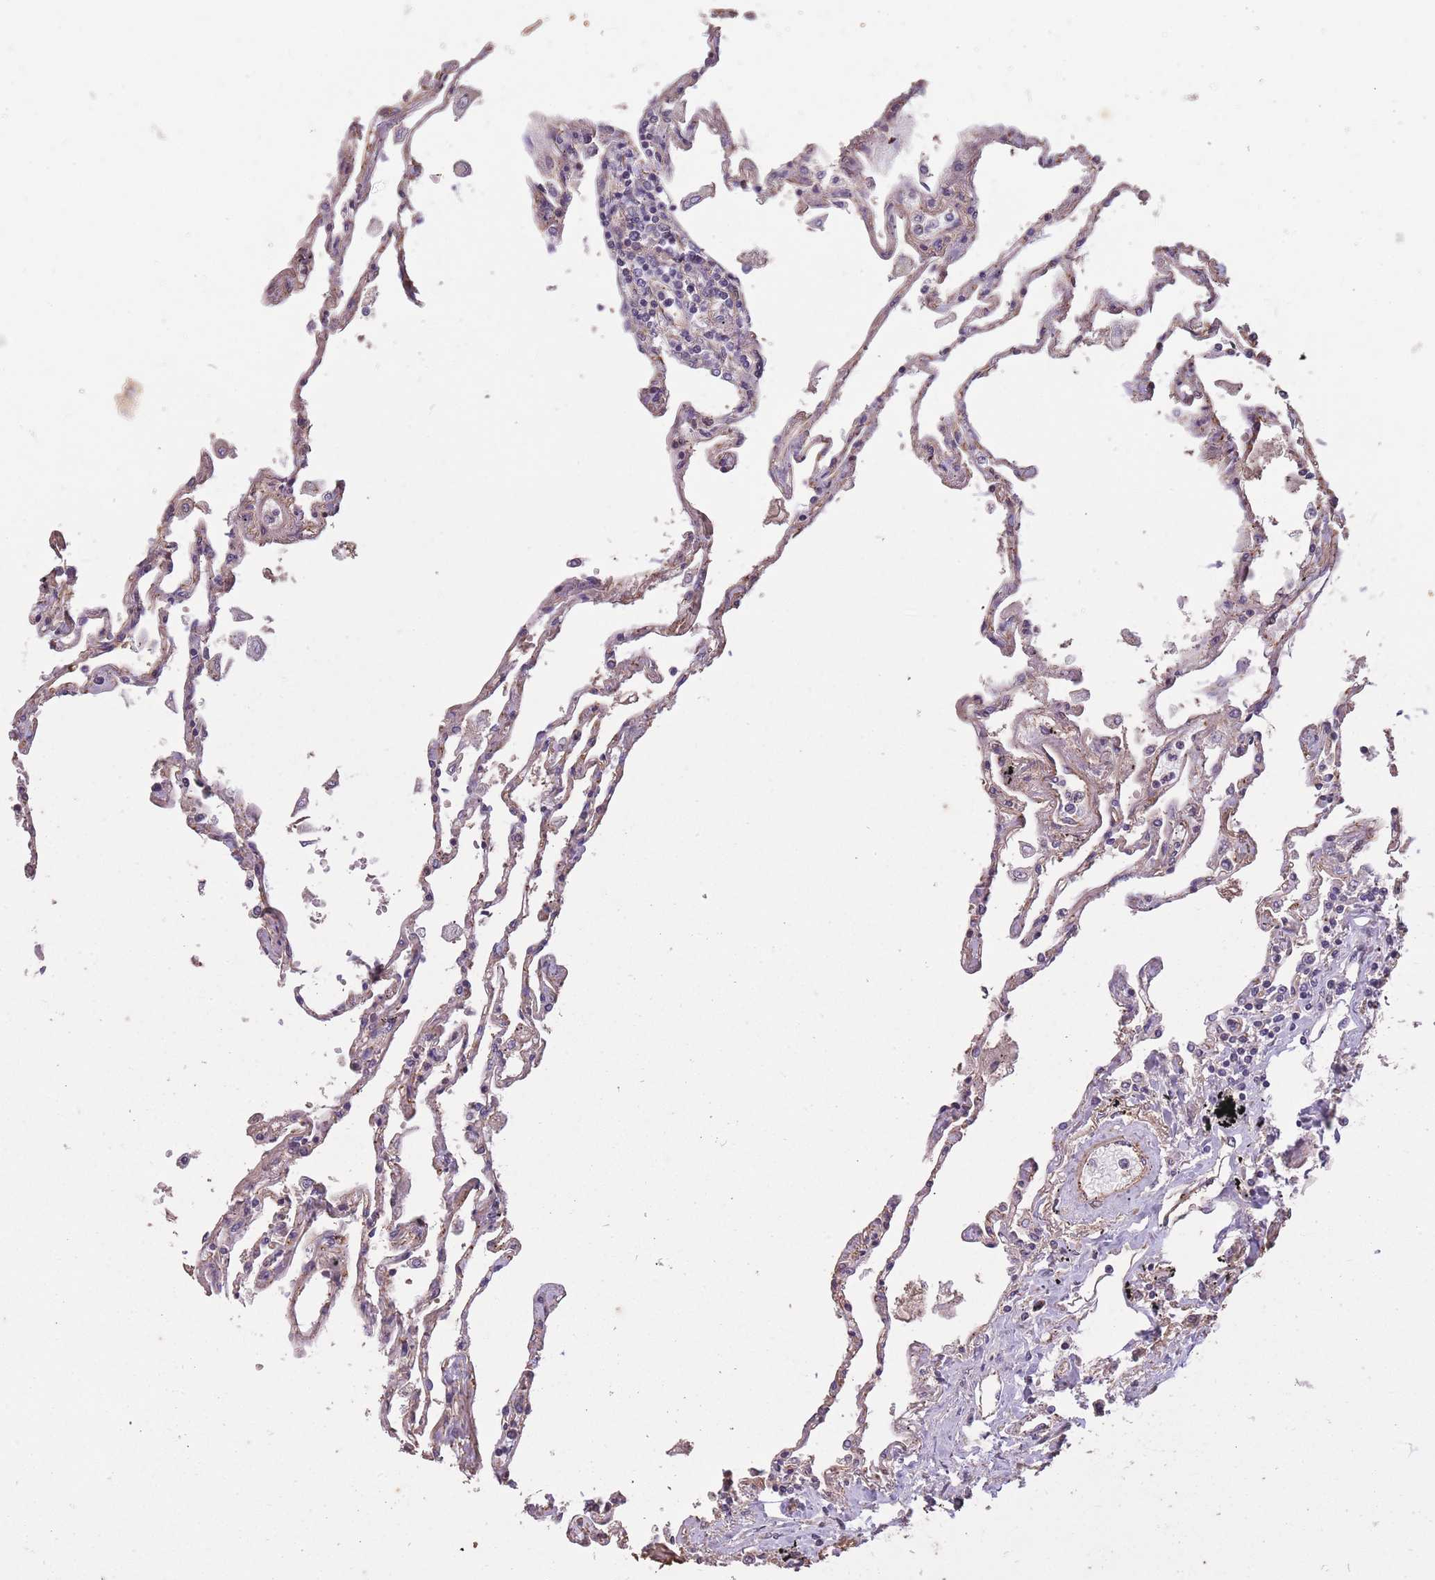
{"staining": {"intensity": "moderate", "quantity": "25%-75%", "location": "cytoplasmic/membranous"}, "tissue": "lung", "cell_type": "Alveolar cells", "image_type": "normal", "snomed": [{"axis": "morphology", "description": "Normal tissue, NOS"}, {"axis": "topography", "description": "Lung"}], "caption": "There is medium levels of moderate cytoplasmic/membranous staining in alveolar cells of unremarkable lung, as demonstrated by immunohistochemical staining (brown color).", "gene": "ARMH3", "patient": {"sex": "female", "age": 67}}